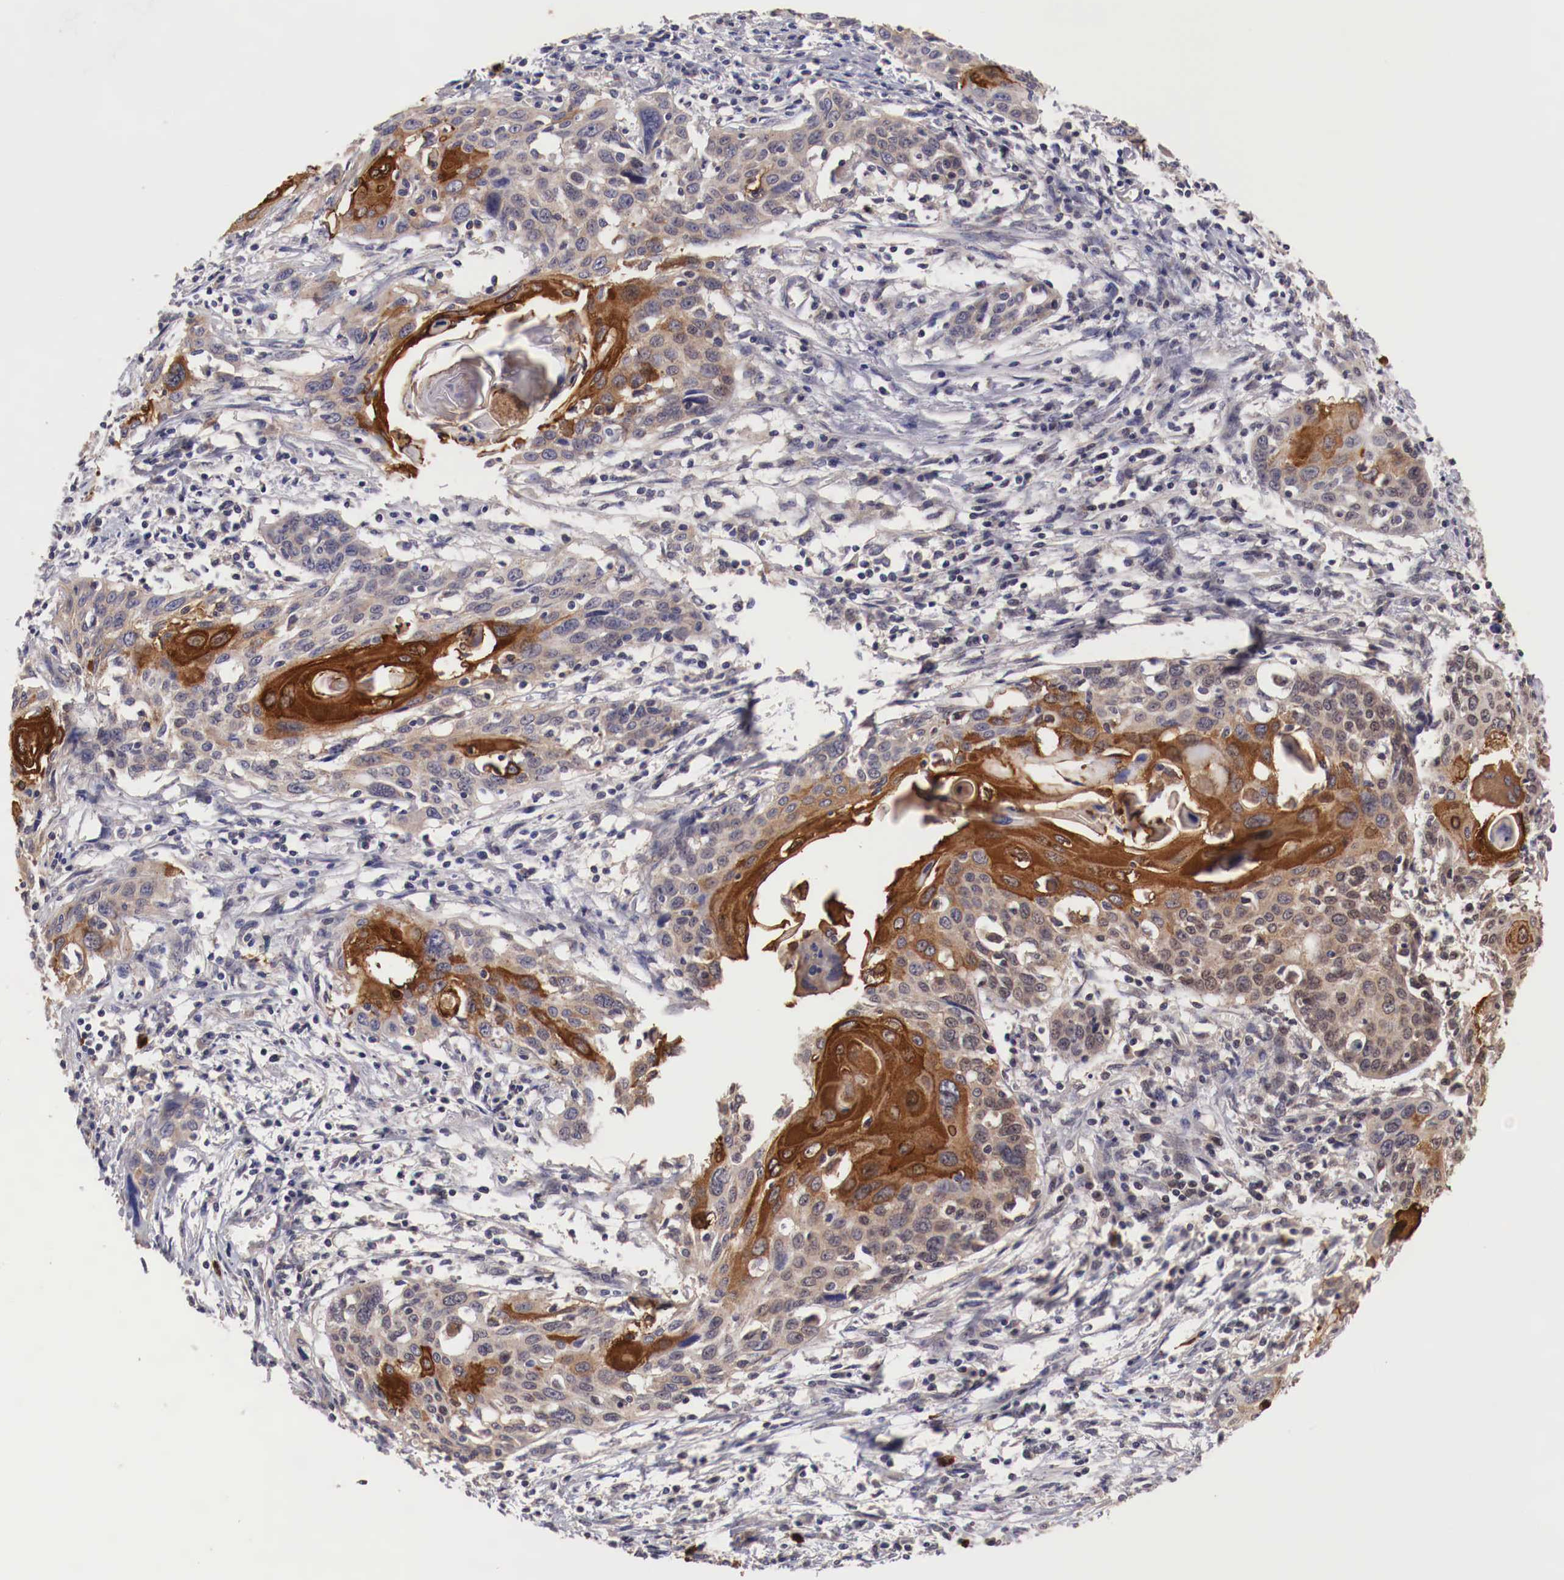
{"staining": {"intensity": "moderate", "quantity": "25%-75%", "location": "cytoplasmic/membranous"}, "tissue": "cervical cancer", "cell_type": "Tumor cells", "image_type": "cancer", "snomed": [{"axis": "morphology", "description": "Squamous cell carcinoma, NOS"}, {"axis": "topography", "description": "Cervix"}], "caption": "Moderate cytoplasmic/membranous protein expression is identified in approximately 25%-75% of tumor cells in cervical cancer (squamous cell carcinoma).", "gene": "PITPNA", "patient": {"sex": "female", "age": 54}}